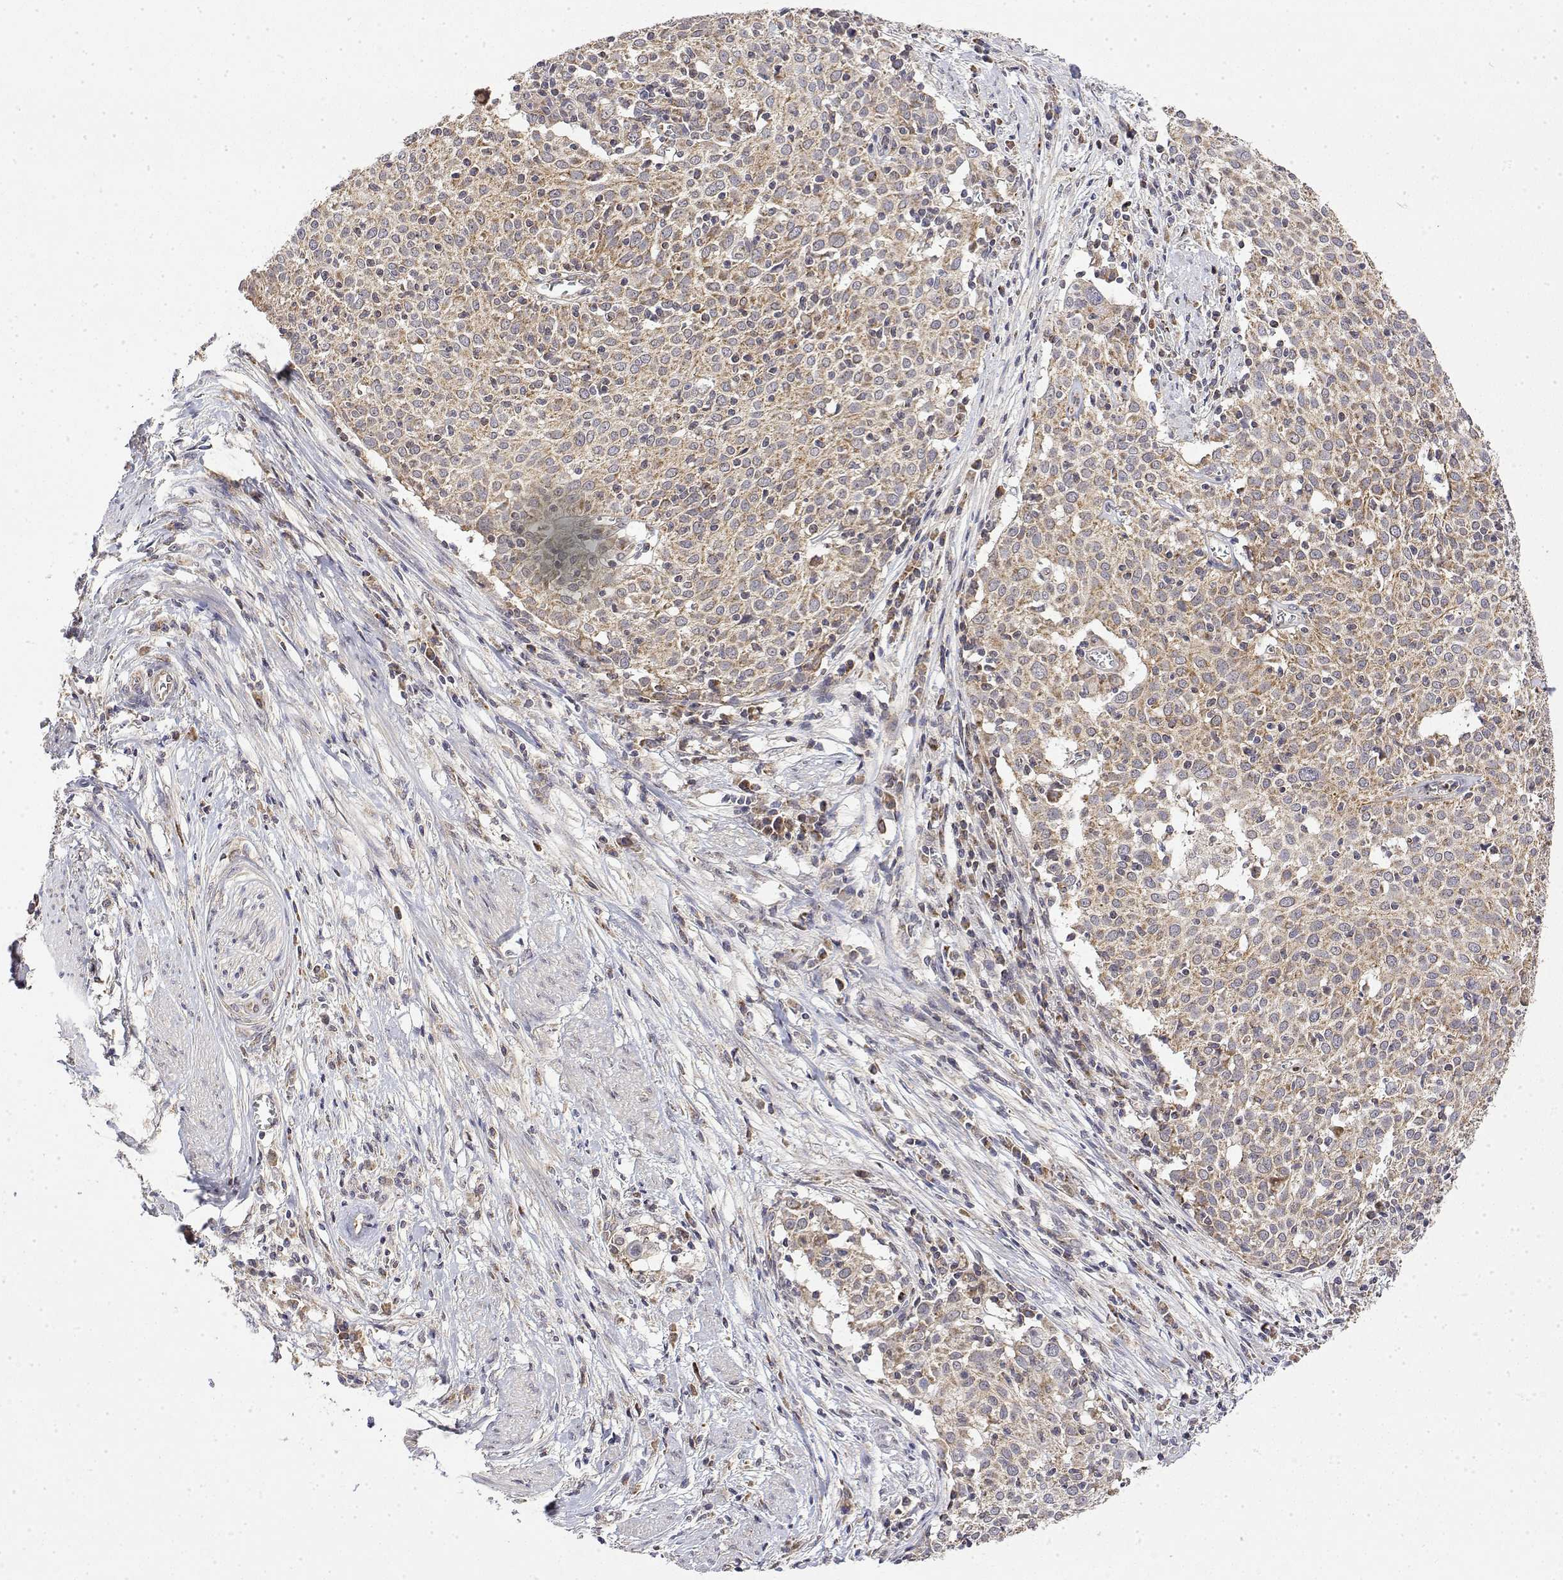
{"staining": {"intensity": "weak", "quantity": ">75%", "location": "cytoplasmic/membranous"}, "tissue": "cervical cancer", "cell_type": "Tumor cells", "image_type": "cancer", "snomed": [{"axis": "morphology", "description": "Squamous cell carcinoma, NOS"}, {"axis": "topography", "description": "Cervix"}], "caption": "Immunohistochemical staining of cervical squamous cell carcinoma demonstrates low levels of weak cytoplasmic/membranous protein positivity in about >75% of tumor cells. (Brightfield microscopy of DAB IHC at high magnification).", "gene": "GADD45GIP1", "patient": {"sex": "female", "age": 39}}